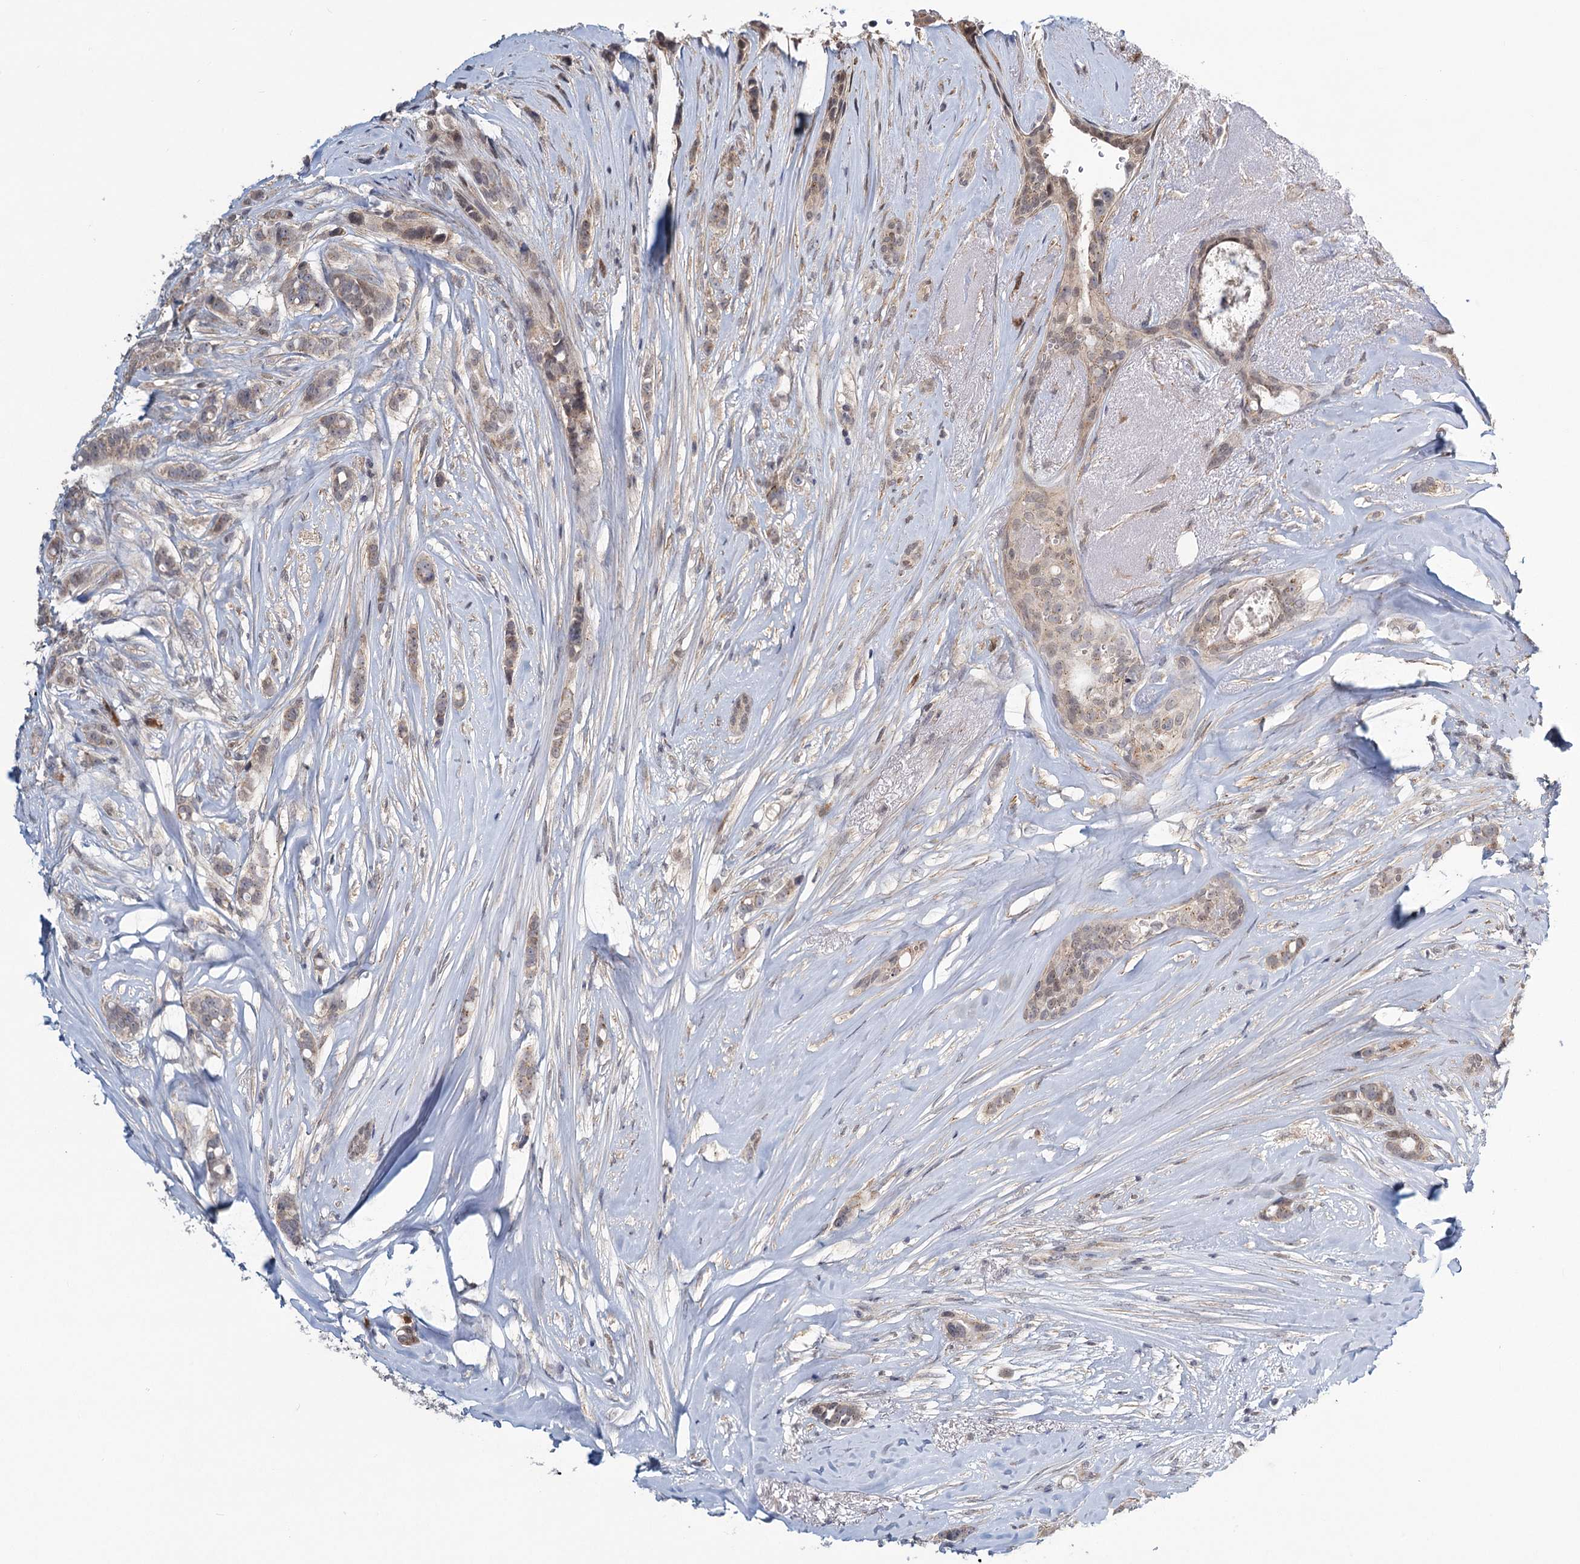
{"staining": {"intensity": "weak", "quantity": "<25%", "location": "cytoplasmic/membranous,nuclear"}, "tissue": "breast cancer", "cell_type": "Tumor cells", "image_type": "cancer", "snomed": [{"axis": "morphology", "description": "Lobular carcinoma"}, {"axis": "topography", "description": "Breast"}], "caption": "Tumor cells show no significant expression in lobular carcinoma (breast).", "gene": "STAP1", "patient": {"sex": "female", "age": 51}}